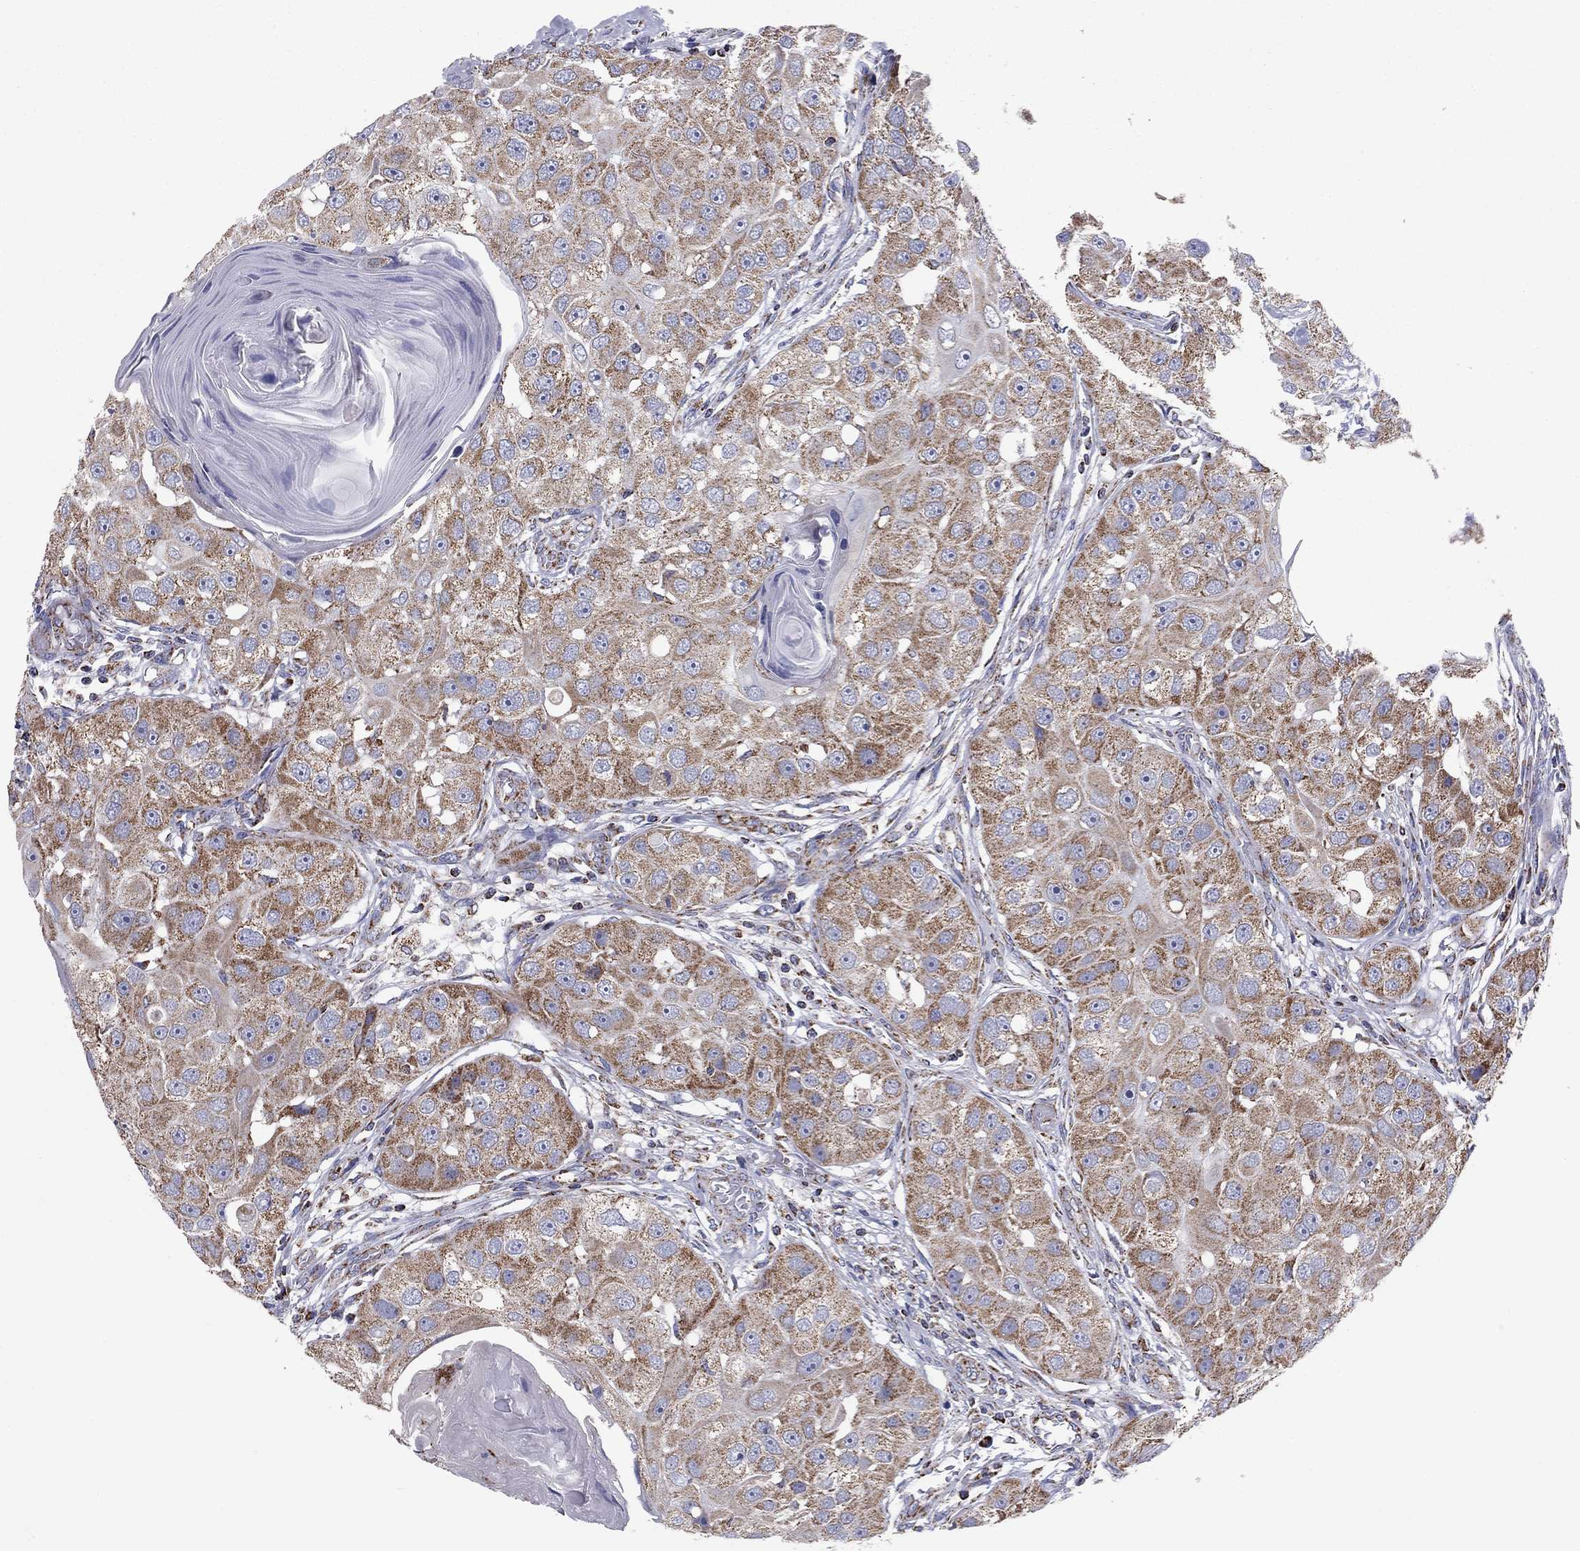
{"staining": {"intensity": "moderate", "quantity": ">75%", "location": "cytoplasmic/membranous"}, "tissue": "head and neck cancer", "cell_type": "Tumor cells", "image_type": "cancer", "snomed": [{"axis": "morphology", "description": "Normal tissue, NOS"}, {"axis": "morphology", "description": "Squamous cell carcinoma, NOS"}, {"axis": "topography", "description": "Skeletal muscle"}, {"axis": "topography", "description": "Head-Neck"}], "caption": "A photomicrograph of squamous cell carcinoma (head and neck) stained for a protein reveals moderate cytoplasmic/membranous brown staining in tumor cells.", "gene": "NDUFV1", "patient": {"sex": "male", "age": 51}}